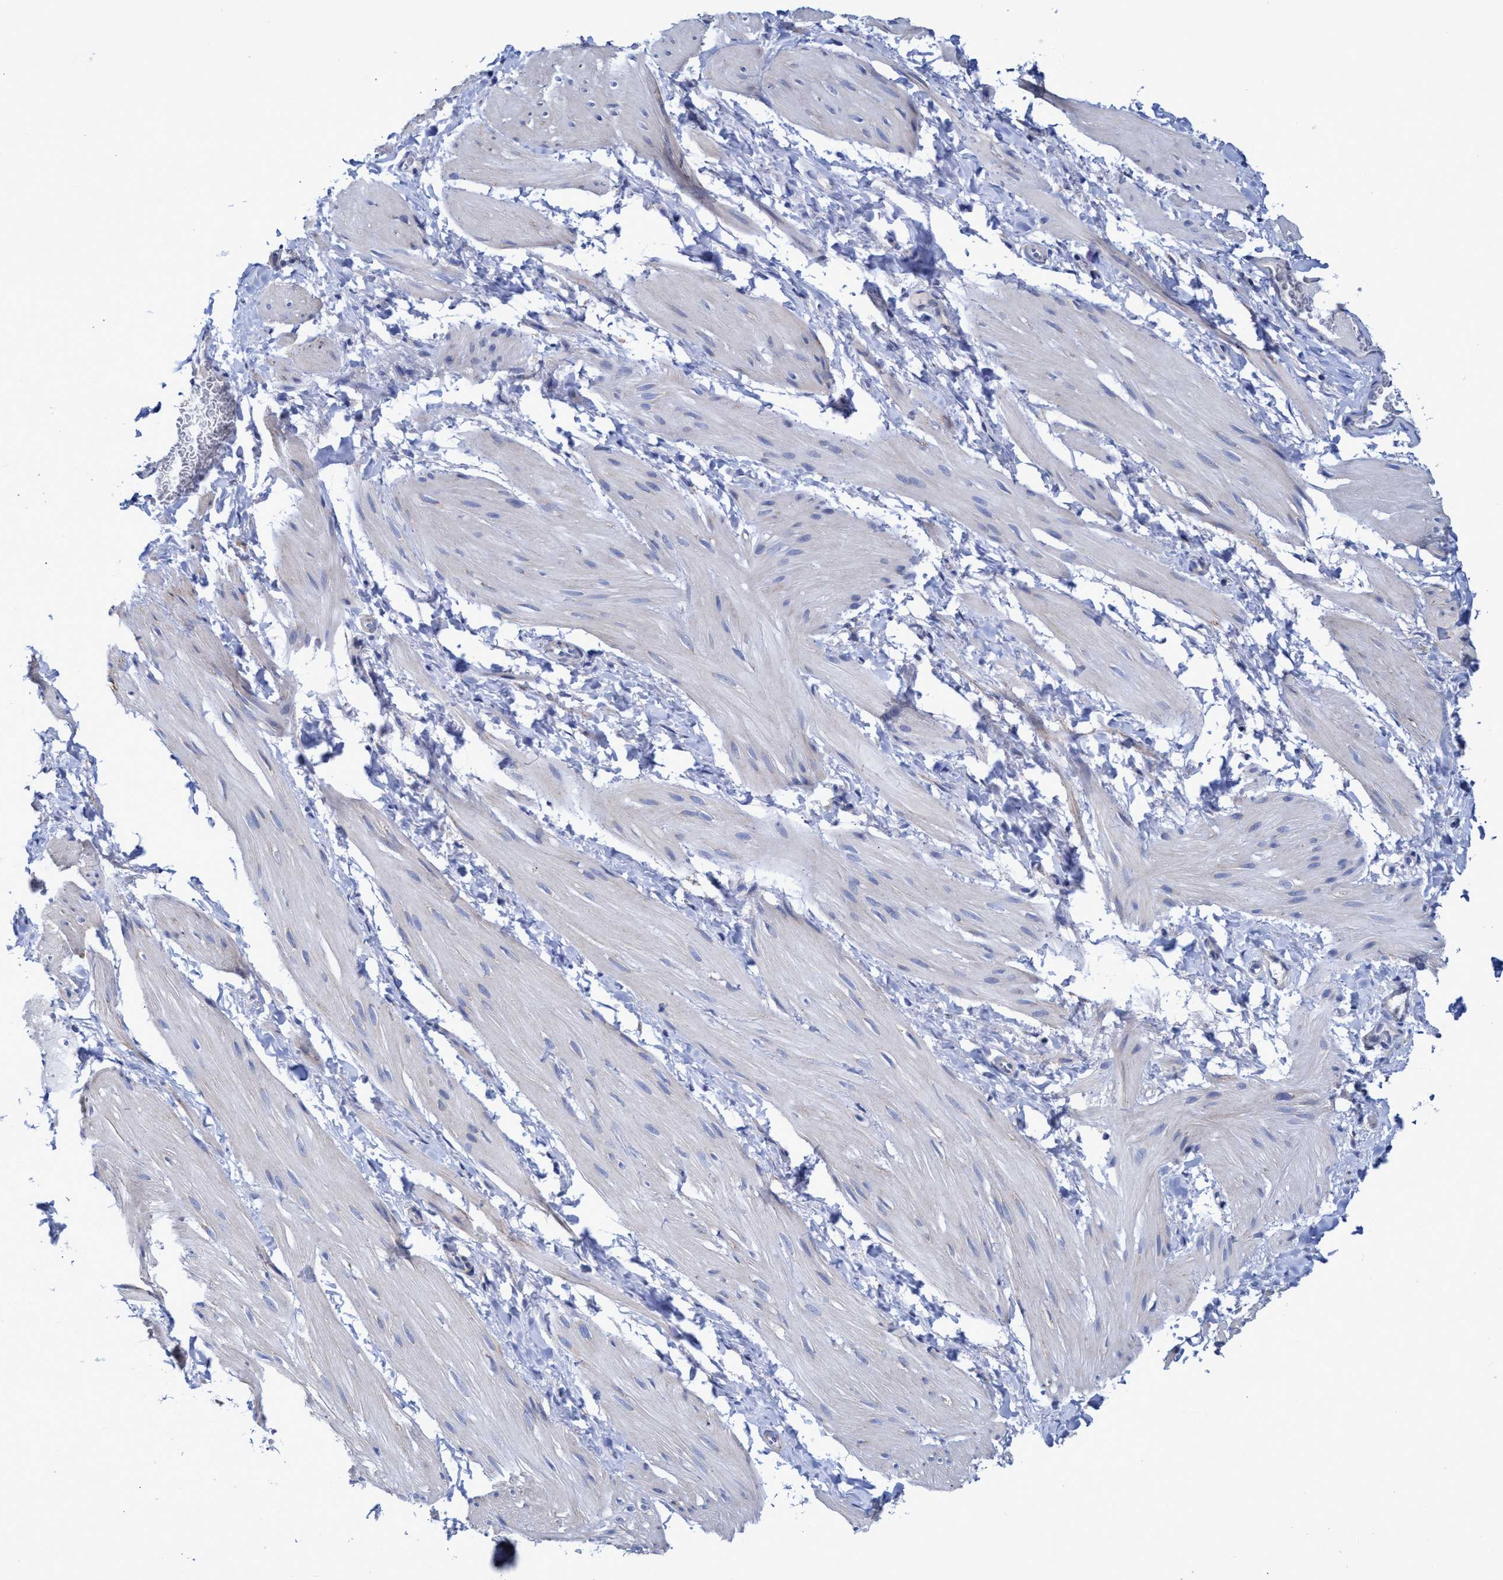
{"staining": {"intensity": "weak", "quantity": "<25%", "location": "cytoplasmic/membranous"}, "tissue": "smooth muscle", "cell_type": "Smooth muscle cells", "image_type": "normal", "snomed": [{"axis": "morphology", "description": "Normal tissue, NOS"}, {"axis": "topography", "description": "Smooth muscle"}], "caption": "Immunohistochemistry (IHC) photomicrograph of benign human smooth muscle stained for a protein (brown), which shows no staining in smooth muscle cells. The staining is performed using DAB brown chromogen with nuclei counter-stained in using hematoxylin.", "gene": "ZNF750", "patient": {"sex": "male", "age": 16}}